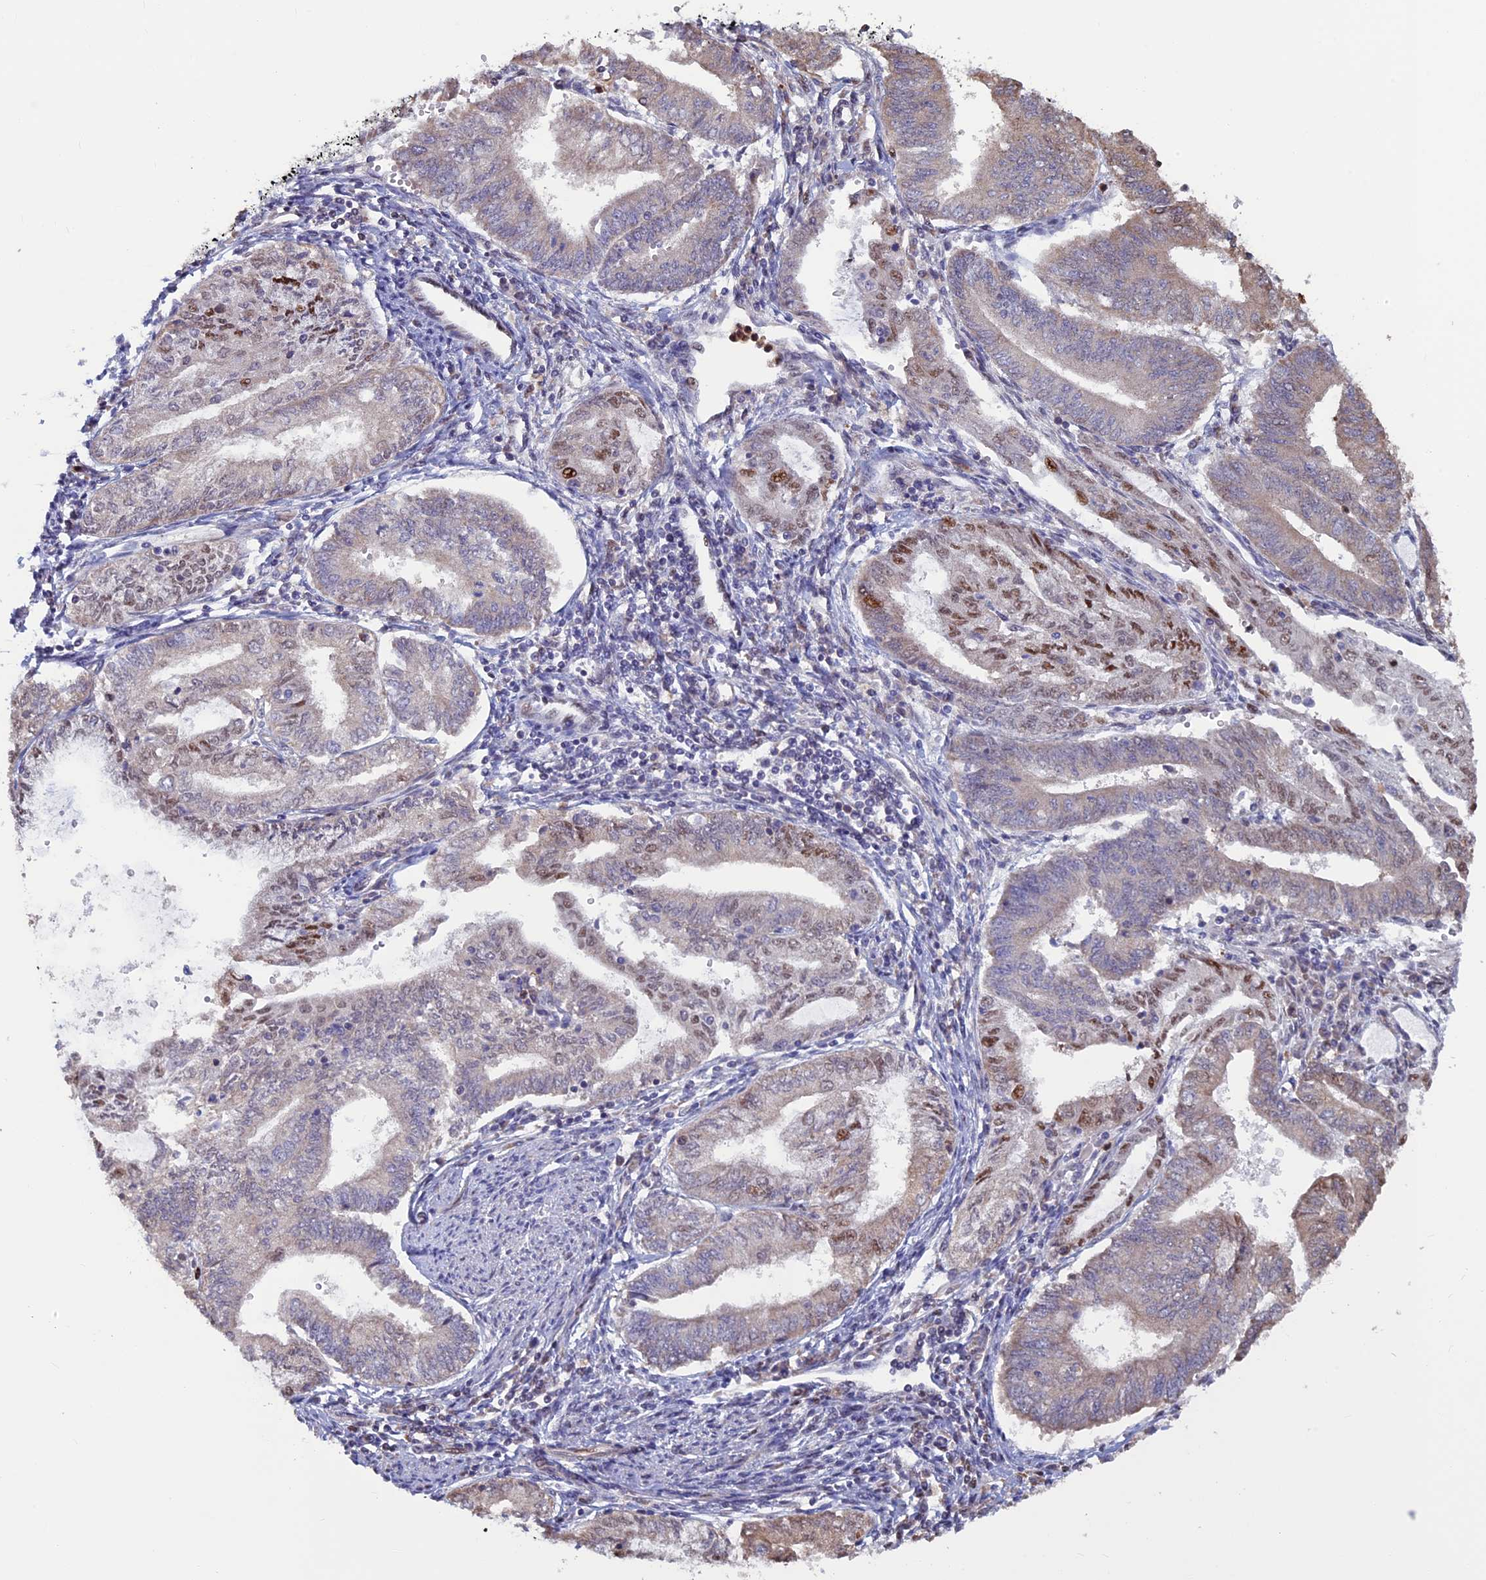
{"staining": {"intensity": "moderate", "quantity": "<25%", "location": "nuclear"}, "tissue": "endometrial cancer", "cell_type": "Tumor cells", "image_type": "cancer", "snomed": [{"axis": "morphology", "description": "Adenocarcinoma, NOS"}, {"axis": "topography", "description": "Endometrium"}], "caption": "Endometrial adenocarcinoma stained with a brown dye shows moderate nuclear positive expression in about <25% of tumor cells.", "gene": "ACSS1", "patient": {"sex": "female", "age": 66}}